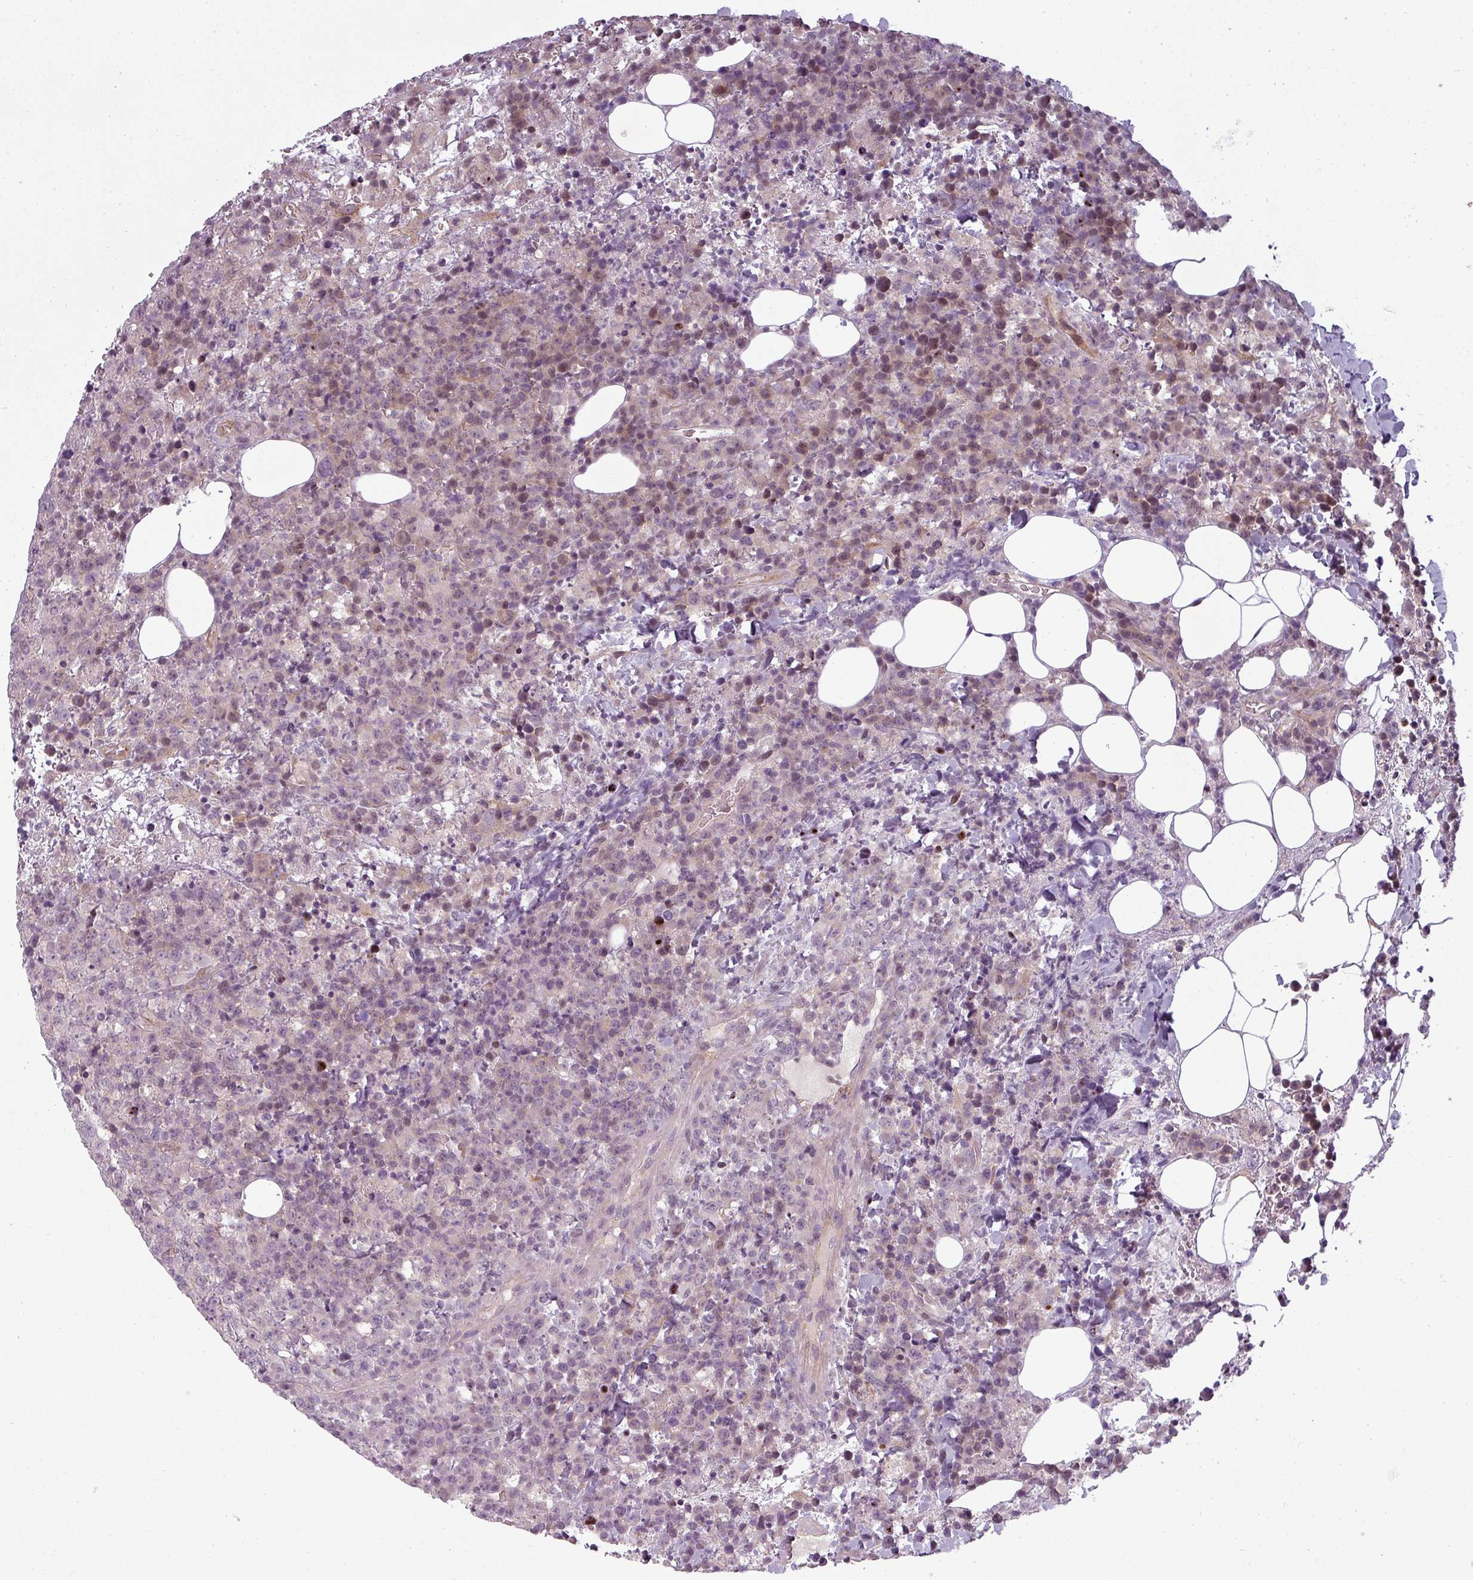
{"staining": {"intensity": "negative", "quantity": "none", "location": "none"}, "tissue": "lymphoma", "cell_type": "Tumor cells", "image_type": "cancer", "snomed": [{"axis": "morphology", "description": "Malignant lymphoma, non-Hodgkin's type, High grade"}, {"axis": "topography", "description": "Lymph node"}], "caption": "This histopathology image is of high-grade malignant lymphoma, non-Hodgkin's type stained with IHC to label a protein in brown with the nuclei are counter-stained blue. There is no staining in tumor cells.", "gene": "SLC16A9", "patient": {"sex": "male", "age": 16}}